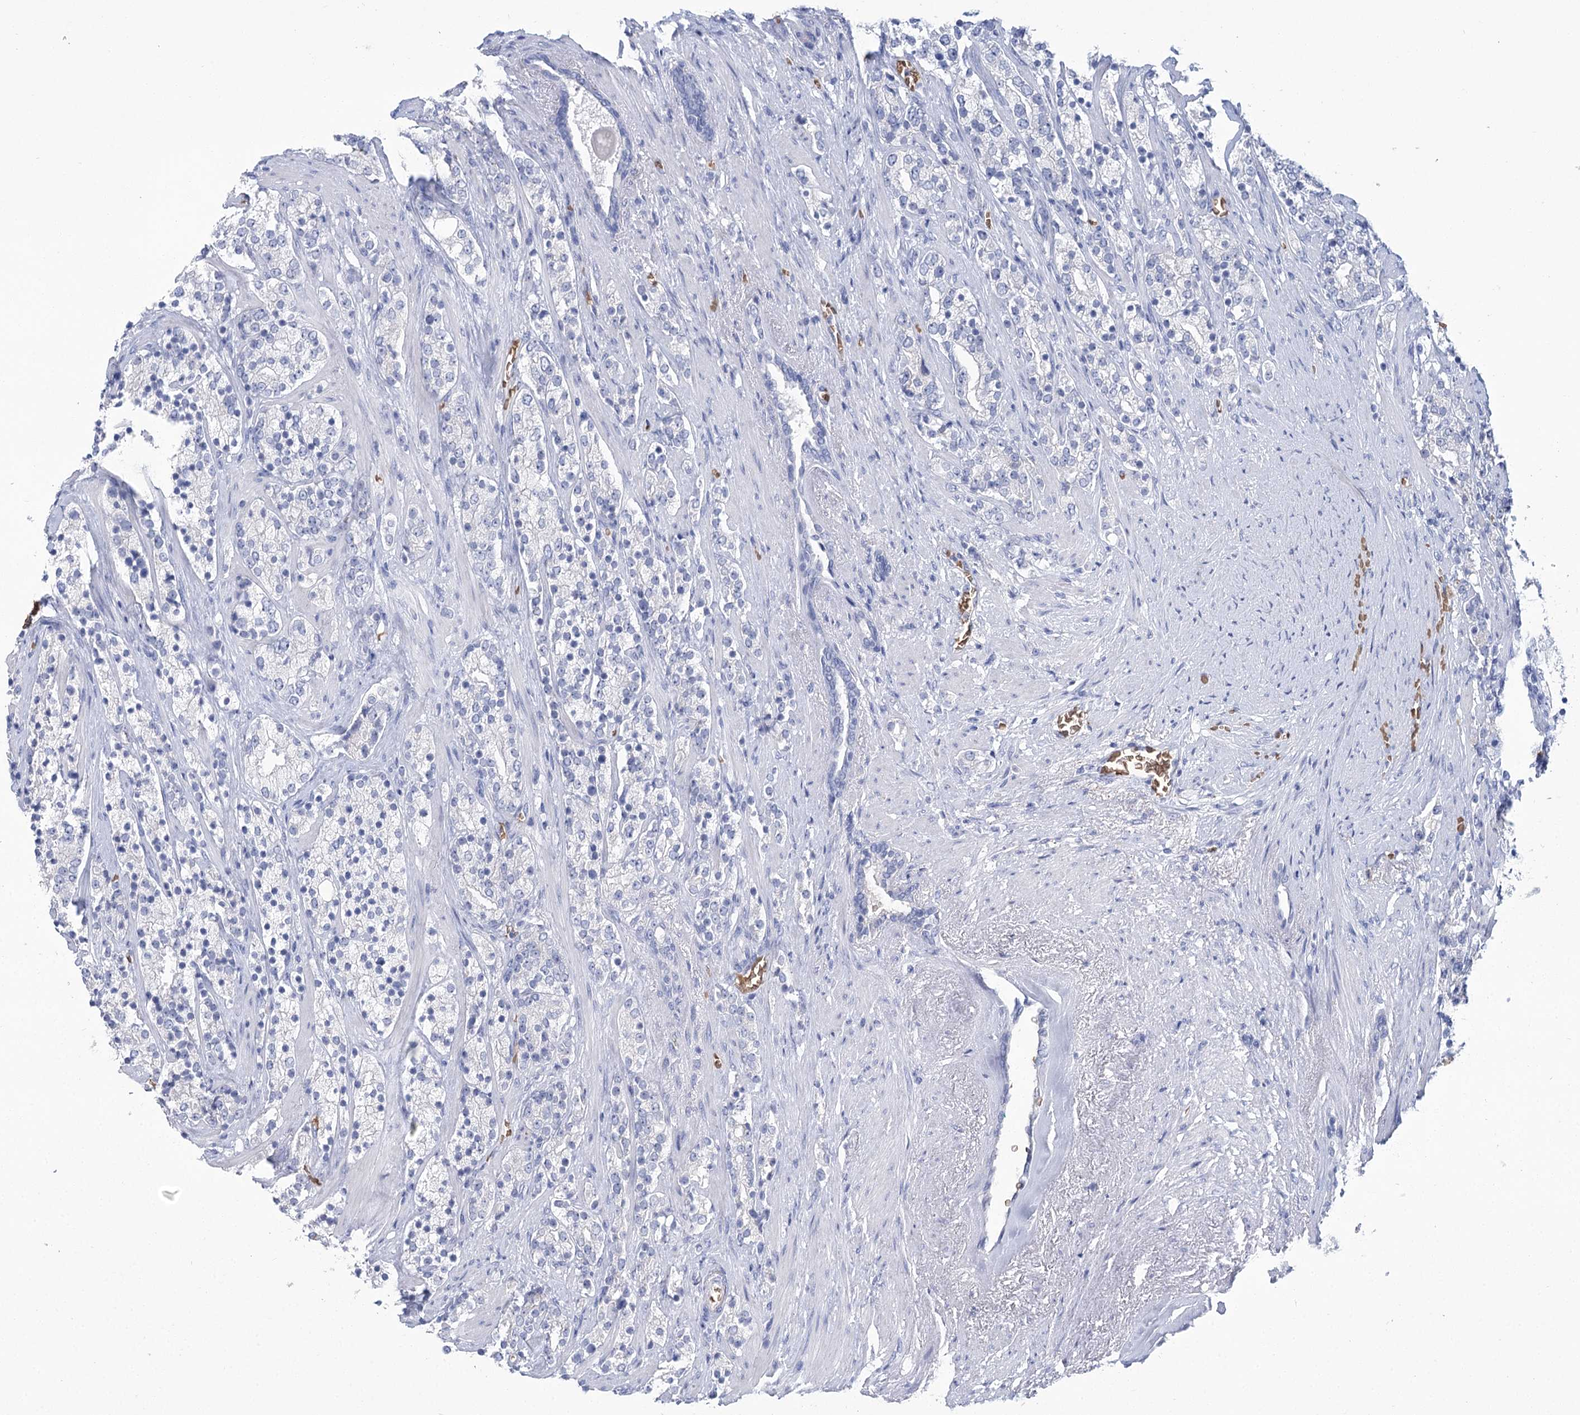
{"staining": {"intensity": "negative", "quantity": "none", "location": "none"}, "tissue": "prostate cancer", "cell_type": "Tumor cells", "image_type": "cancer", "snomed": [{"axis": "morphology", "description": "Adenocarcinoma, High grade"}, {"axis": "topography", "description": "Prostate"}], "caption": "The immunohistochemistry micrograph has no significant staining in tumor cells of prostate cancer (adenocarcinoma (high-grade)) tissue.", "gene": "HBA1", "patient": {"sex": "male", "age": 71}}